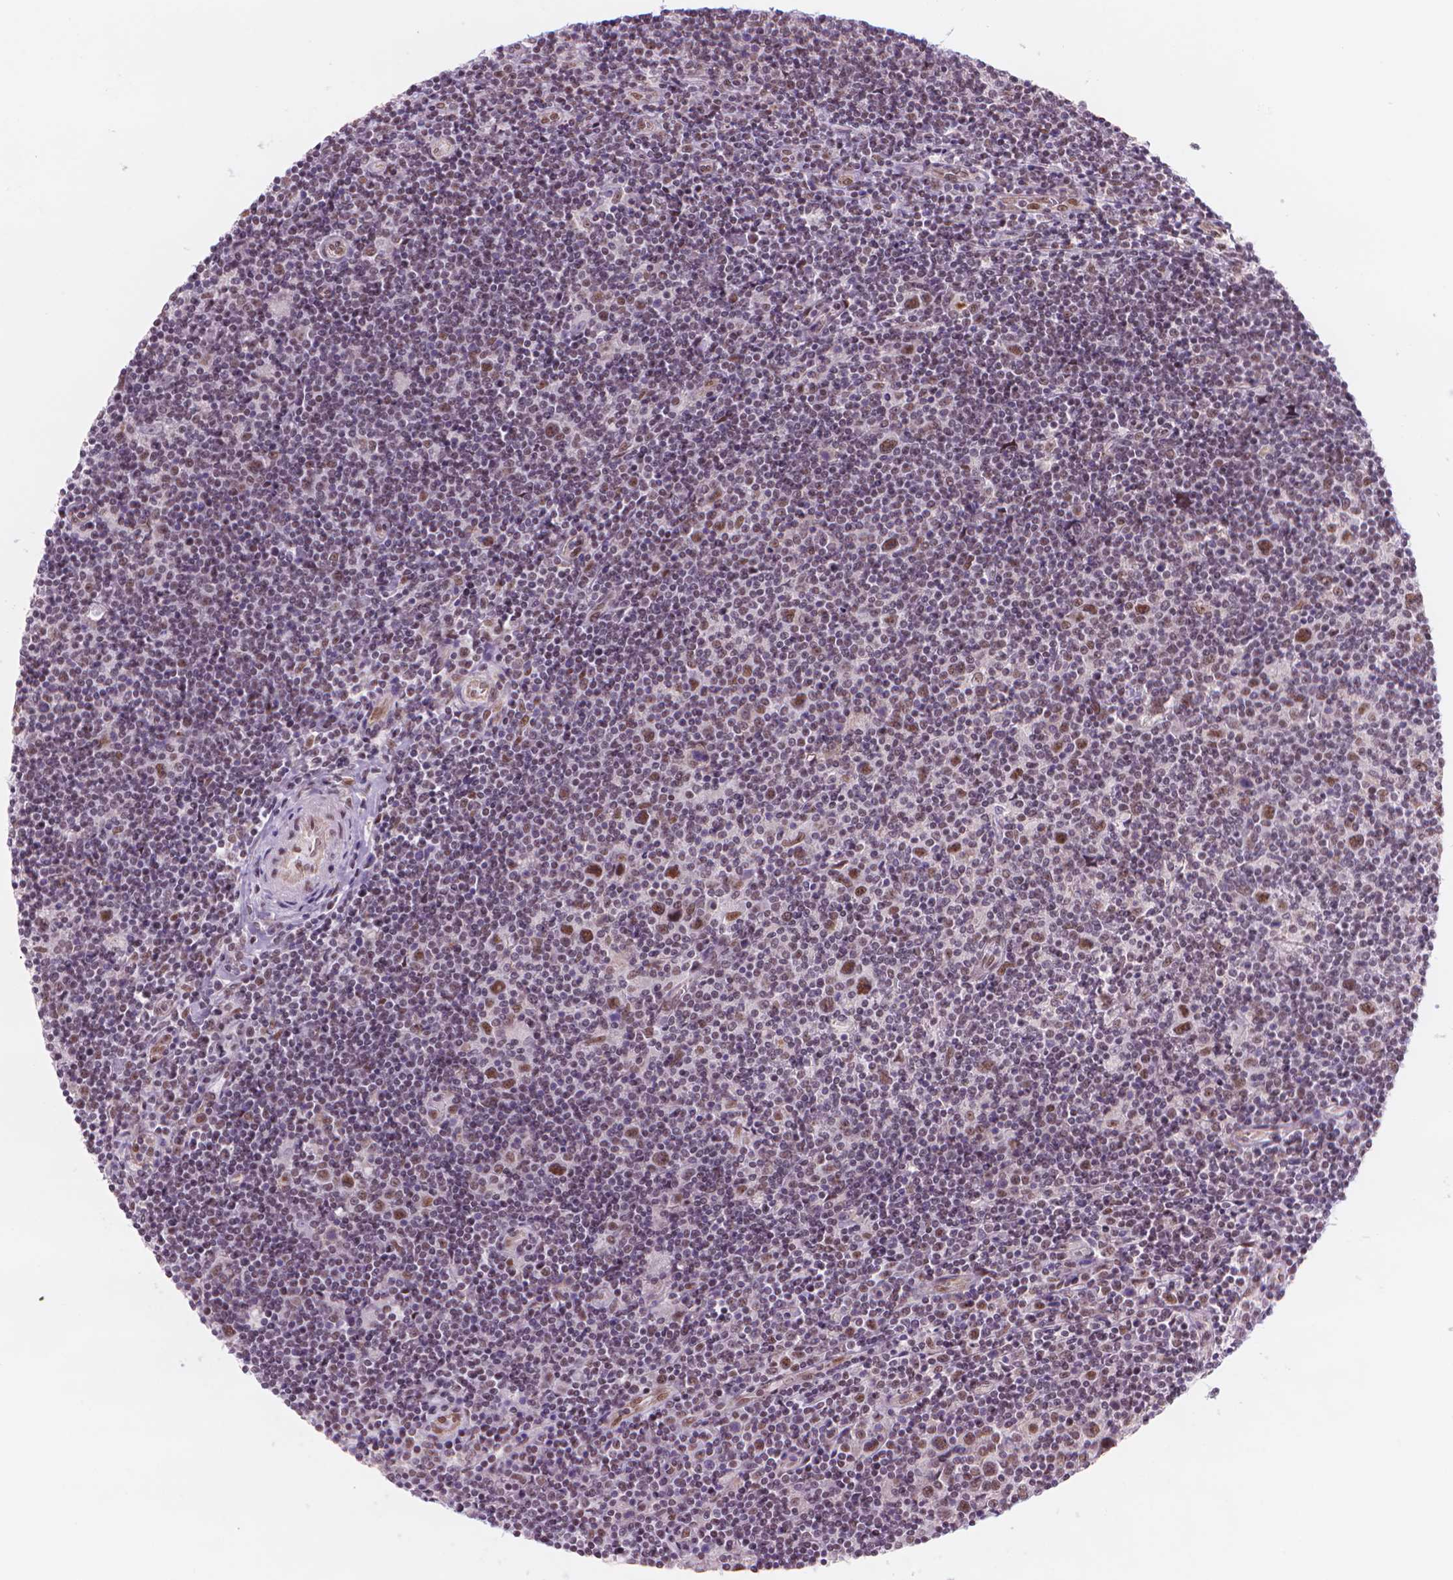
{"staining": {"intensity": "moderate", "quantity": ">75%", "location": "nuclear"}, "tissue": "lymphoma", "cell_type": "Tumor cells", "image_type": "cancer", "snomed": [{"axis": "morphology", "description": "Hodgkin's disease, NOS"}, {"axis": "topography", "description": "Lymph node"}], "caption": "Immunohistochemistry (IHC) of human Hodgkin's disease displays medium levels of moderate nuclear staining in approximately >75% of tumor cells. (IHC, brightfield microscopy, high magnification).", "gene": "POLR3D", "patient": {"sex": "male", "age": 40}}